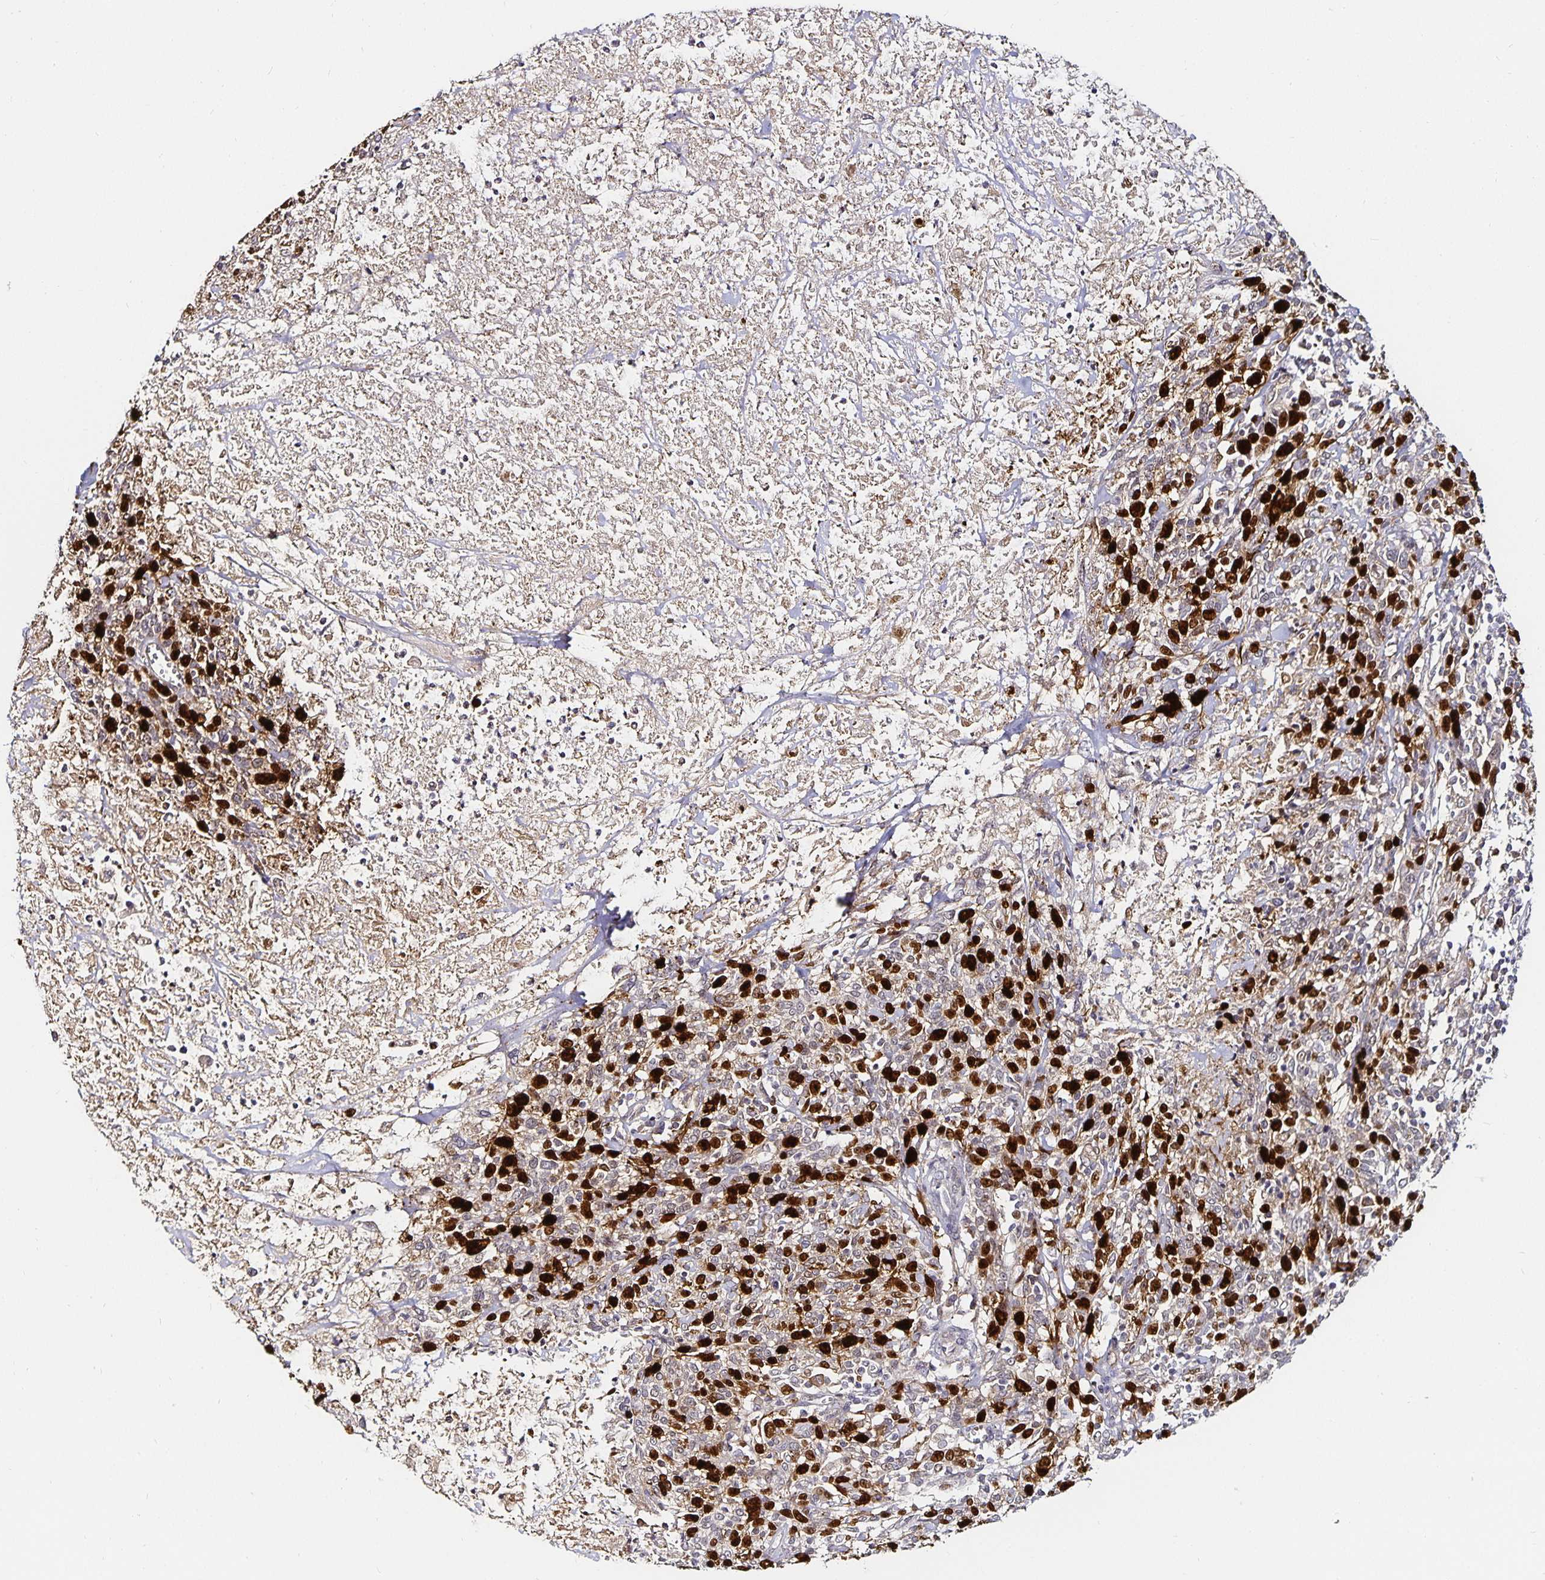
{"staining": {"intensity": "strong", "quantity": "25%-75%", "location": "nuclear"}, "tissue": "cervical cancer", "cell_type": "Tumor cells", "image_type": "cancer", "snomed": [{"axis": "morphology", "description": "Squamous cell carcinoma, NOS"}, {"axis": "topography", "description": "Cervix"}], "caption": "DAB (3,3'-diaminobenzidine) immunohistochemical staining of human cervical cancer (squamous cell carcinoma) demonstrates strong nuclear protein positivity in about 25%-75% of tumor cells.", "gene": "ANLN", "patient": {"sex": "female", "age": 46}}